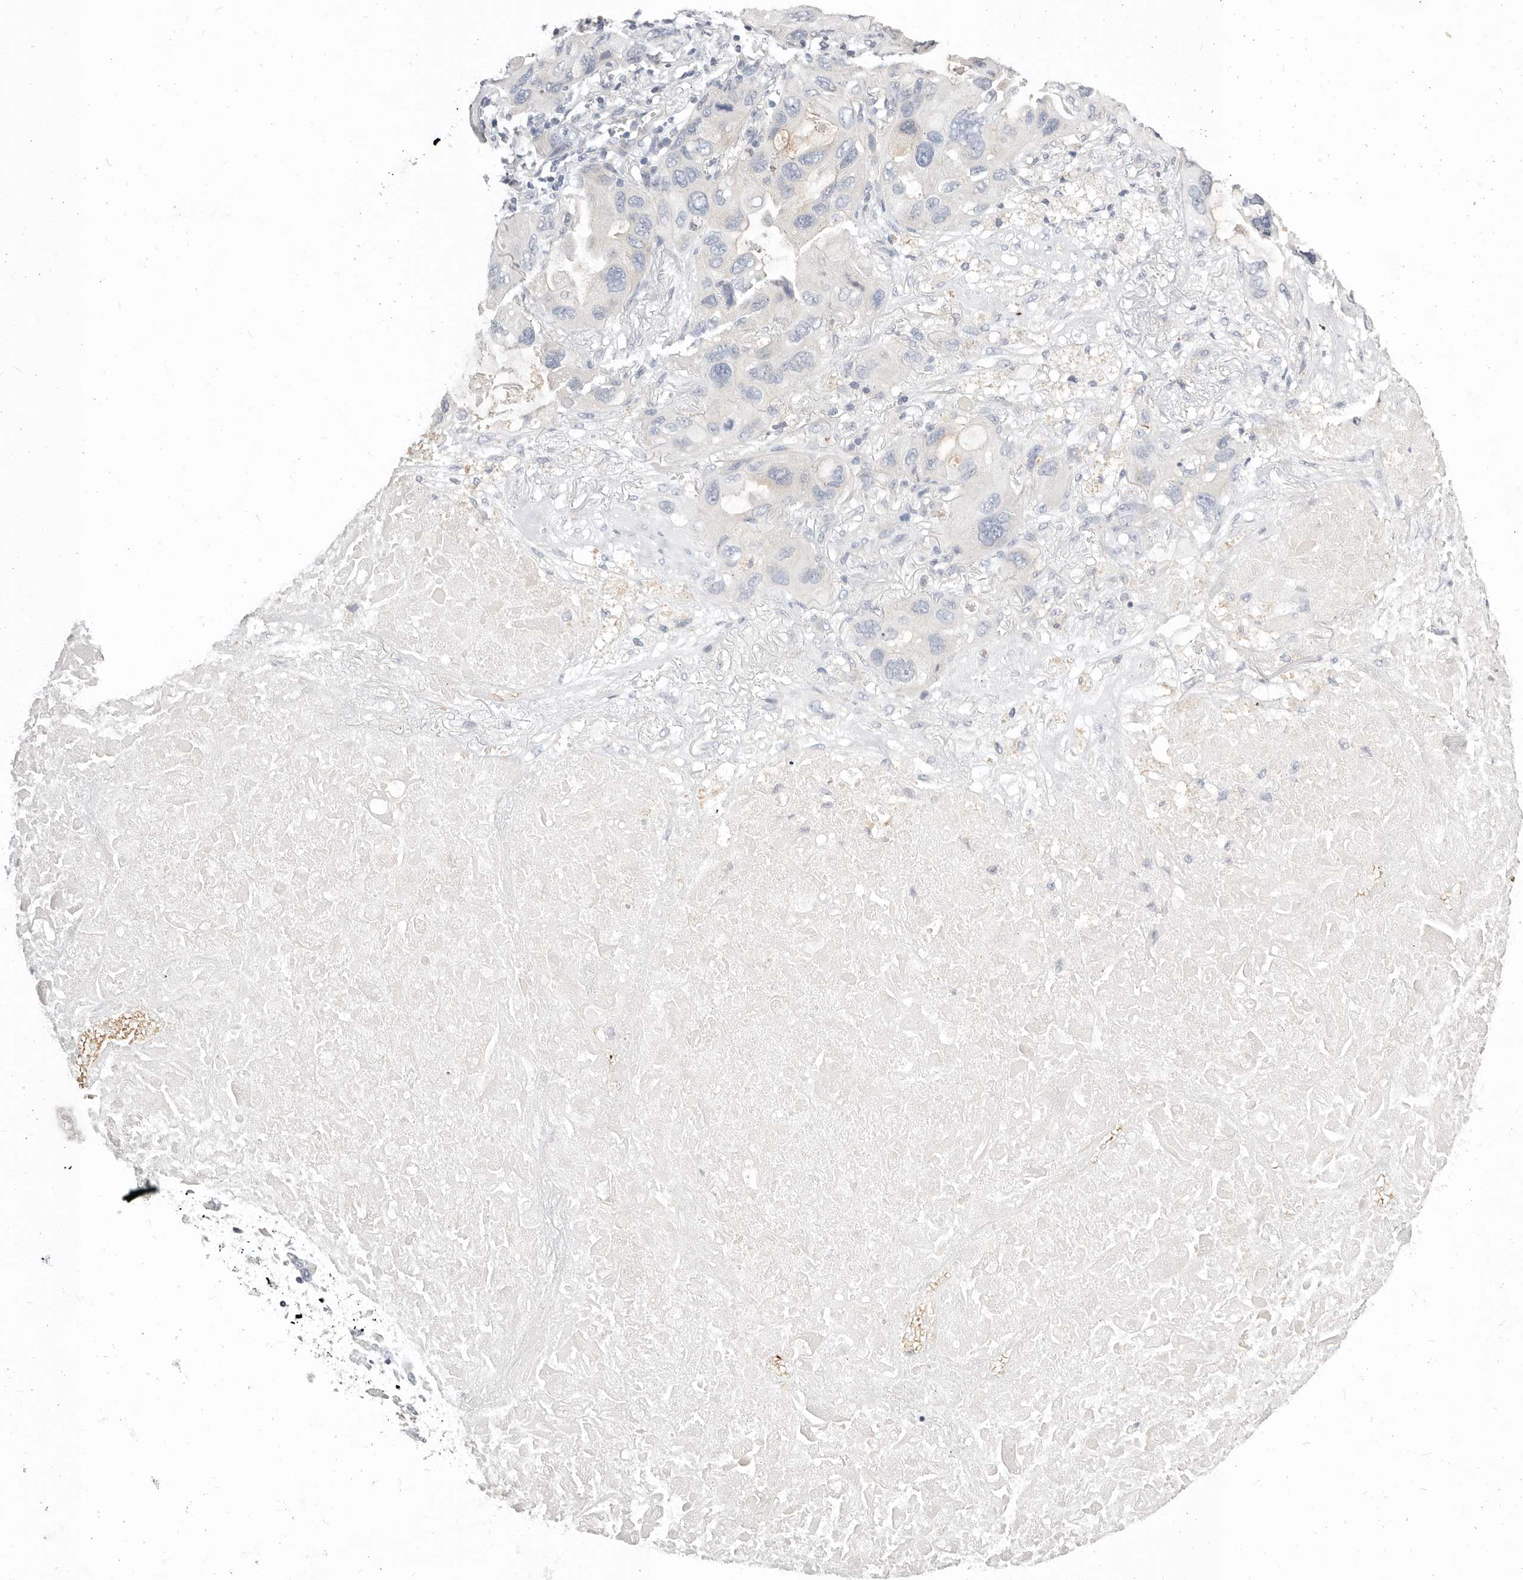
{"staining": {"intensity": "negative", "quantity": "none", "location": "none"}, "tissue": "lung cancer", "cell_type": "Tumor cells", "image_type": "cancer", "snomed": [{"axis": "morphology", "description": "Squamous cell carcinoma, NOS"}, {"axis": "topography", "description": "Lung"}], "caption": "Micrograph shows no significant protein staining in tumor cells of lung cancer.", "gene": "TMEM63B", "patient": {"sex": "female", "age": 73}}